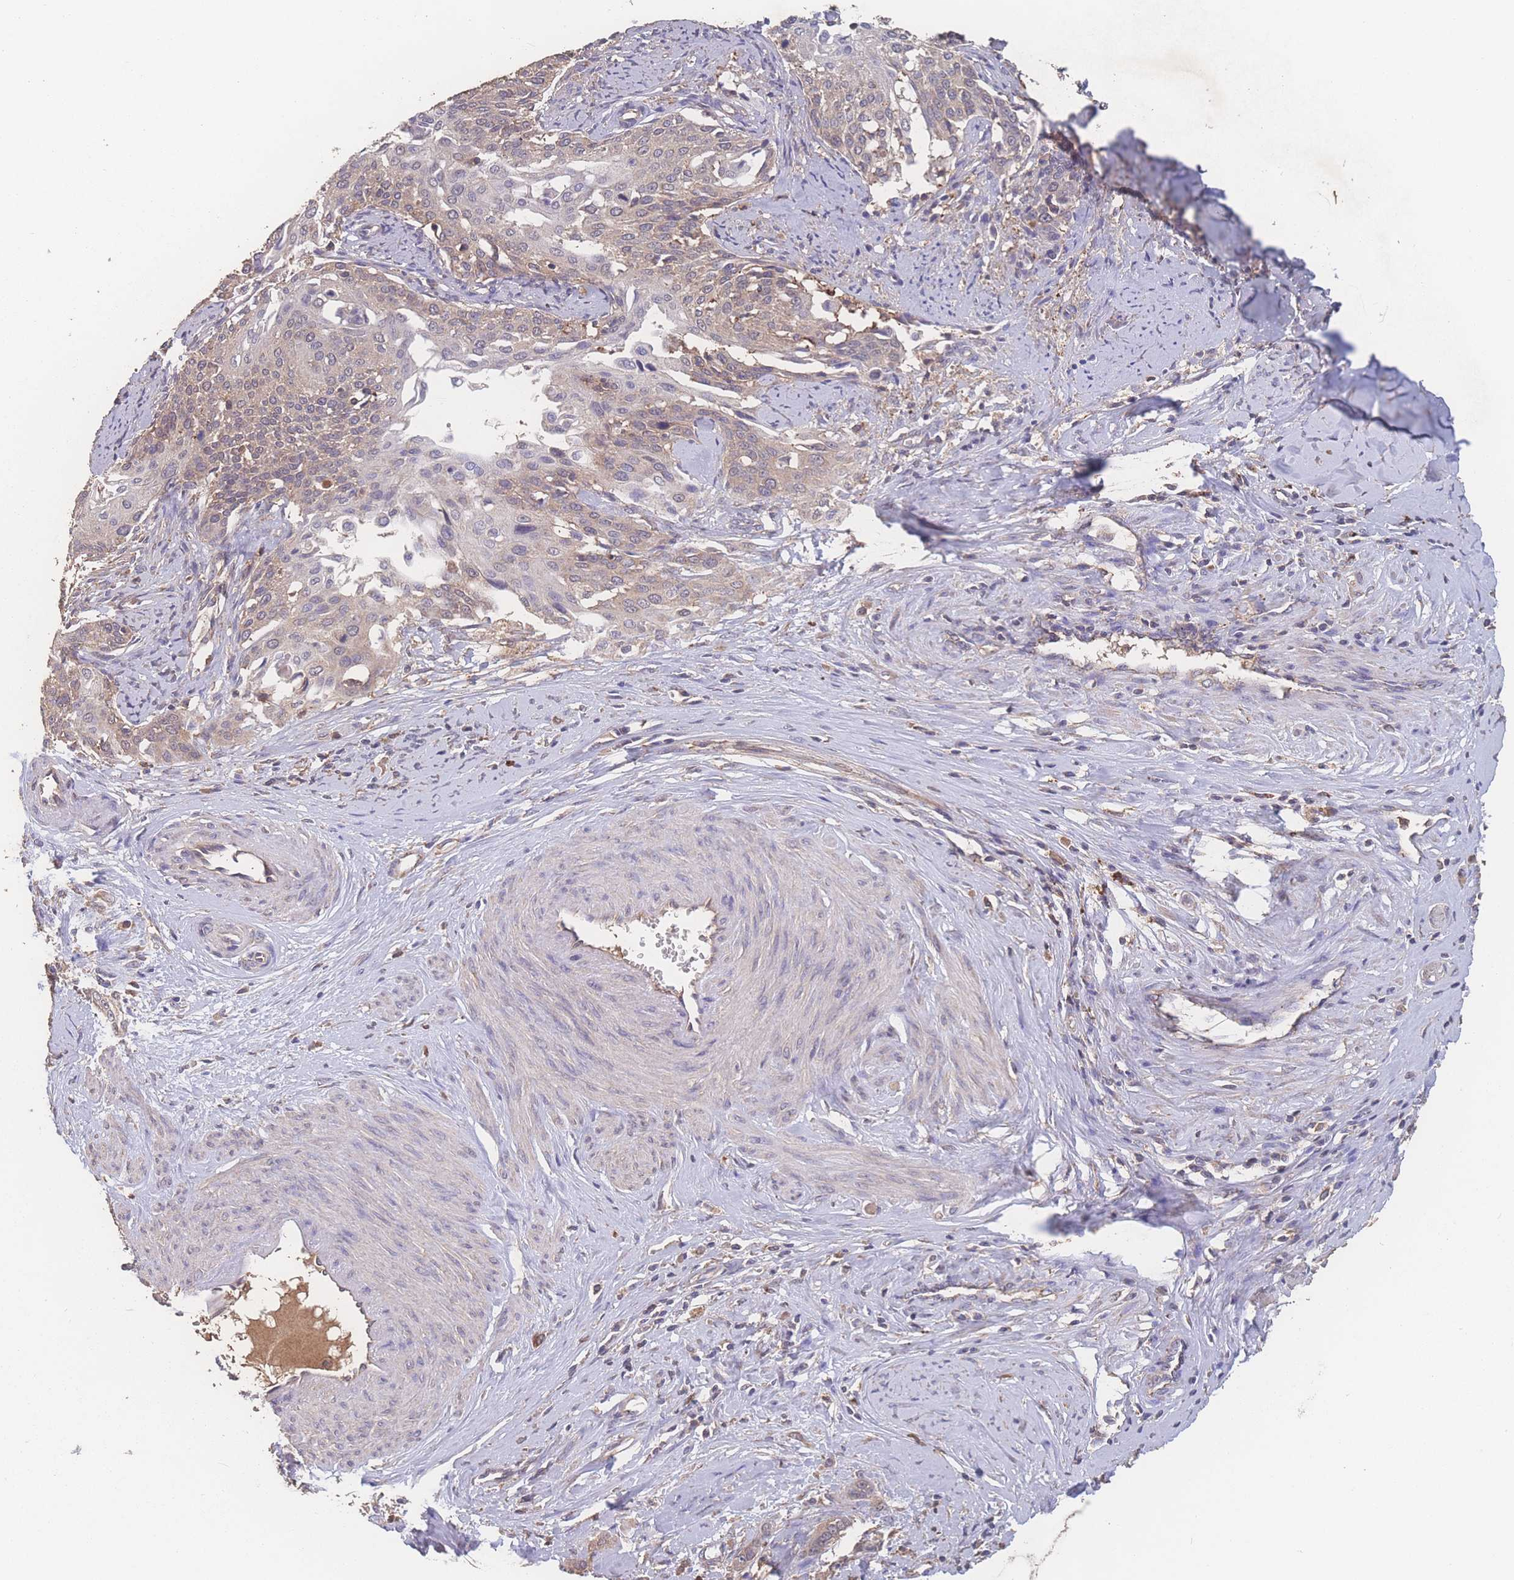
{"staining": {"intensity": "weak", "quantity": ">75%", "location": "cytoplasmic/membranous"}, "tissue": "cervical cancer", "cell_type": "Tumor cells", "image_type": "cancer", "snomed": [{"axis": "morphology", "description": "Squamous cell carcinoma, NOS"}, {"axis": "topography", "description": "Cervix"}], "caption": "Immunohistochemistry (IHC) photomicrograph of squamous cell carcinoma (cervical) stained for a protein (brown), which demonstrates low levels of weak cytoplasmic/membranous staining in about >75% of tumor cells.", "gene": "ATXN10", "patient": {"sex": "female", "age": 44}}